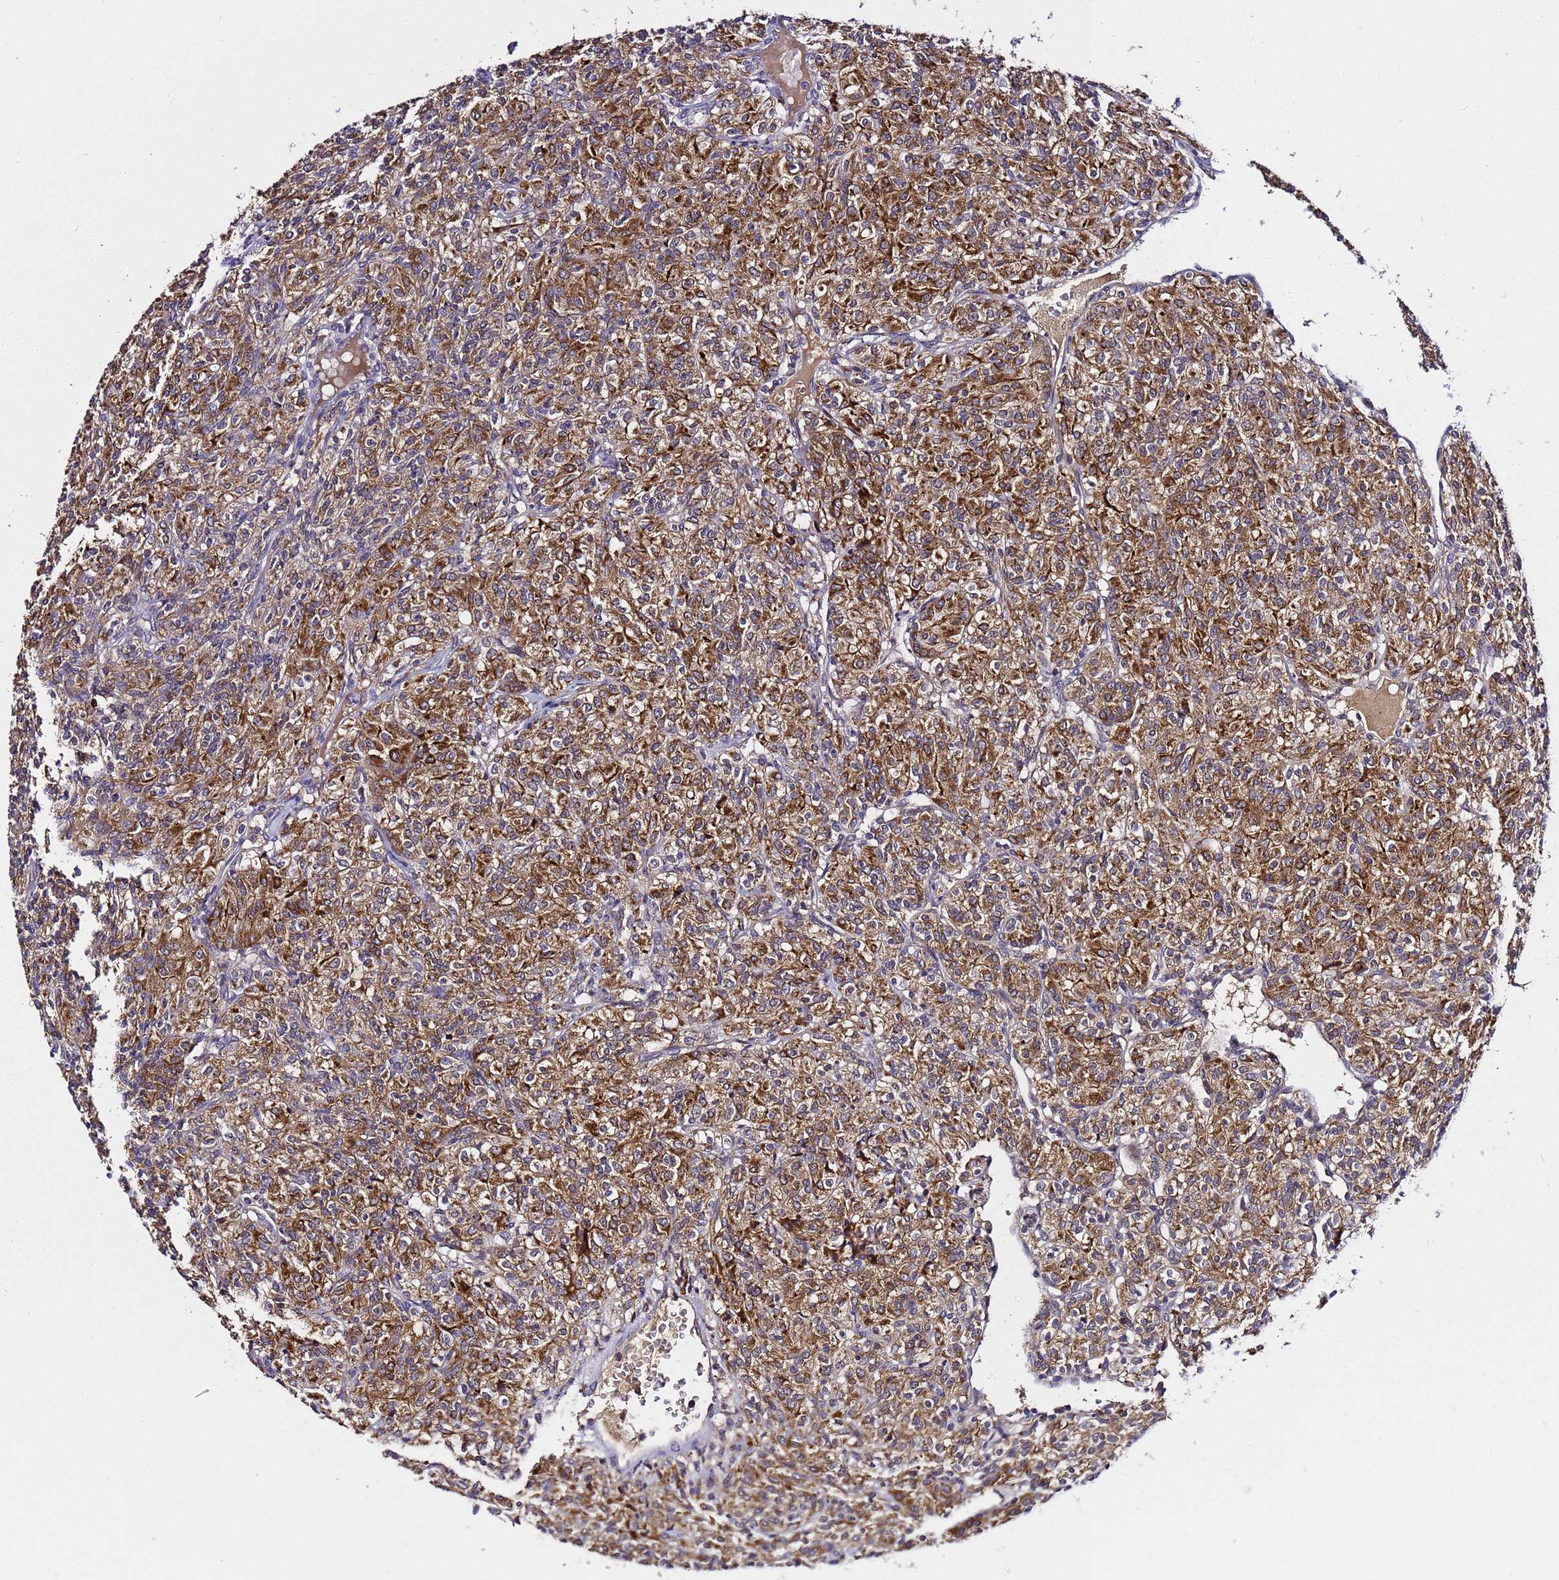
{"staining": {"intensity": "strong", "quantity": ">75%", "location": "cytoplasmic/membranous"}, "tissue": "renal cancer", "cell_type": "Tumor cells", "image_type": "cancer", "snomed": [{"axis": "morphology", "description": "Adenocarcinoma, NOS"}, {"axis": "topography", "description": "Kidney"}], "caption": "Renal cancer (adenocarcinoma) stained with immunohistochemistry (IHC) displays strong cytoplasmic/membranous expression in about >75% of tumor cells.", "gene": "PLXDC2", "patient": {"sex": "male", "age": 77}}